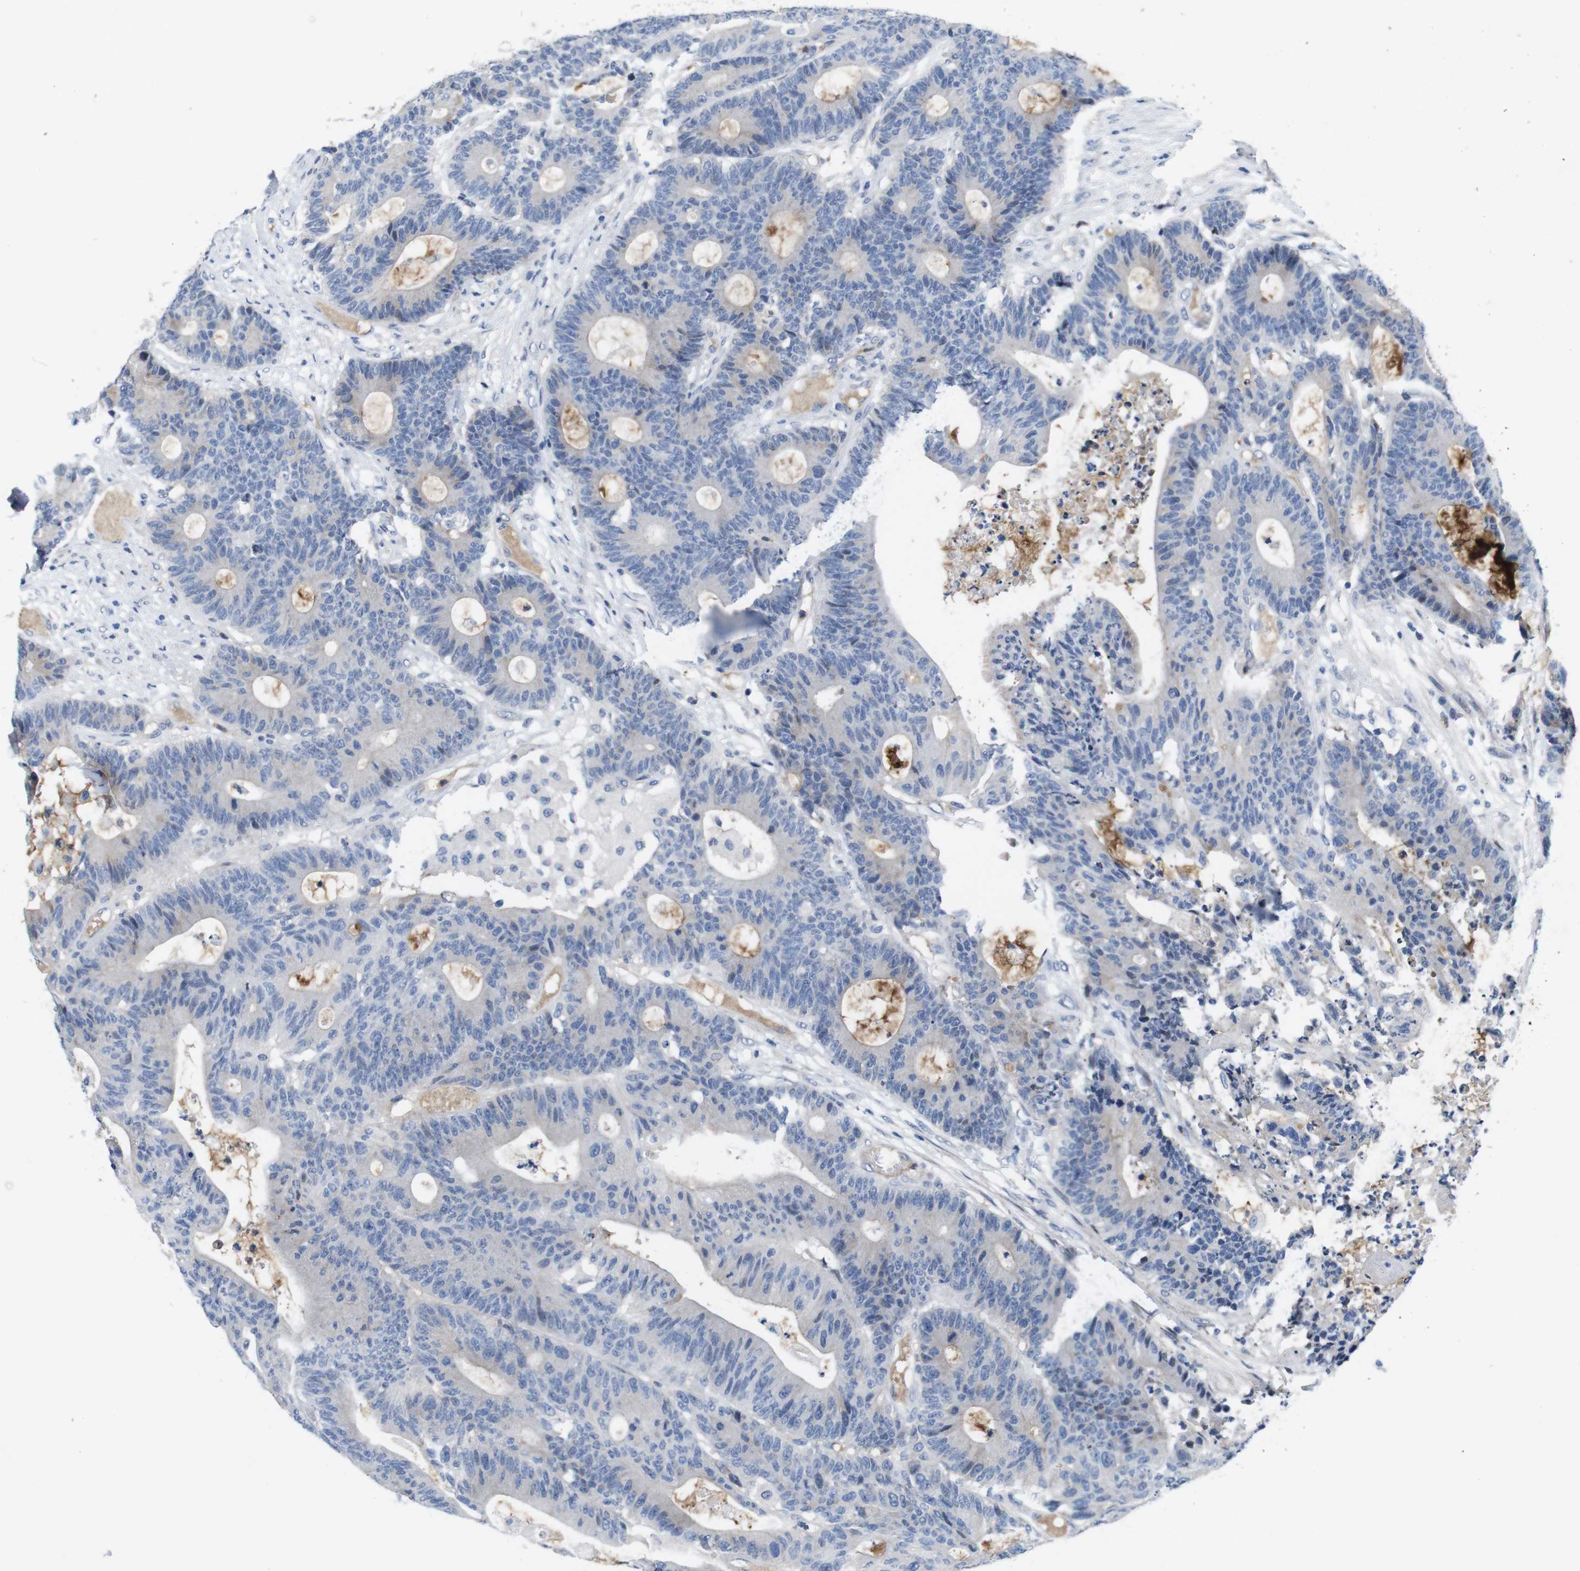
{"staining": {"intensity": "negative", "quantity": "none", "location": "none"}, "tissue": "colorectal cancer", "cell_type": "Tumor cells", "image_type": "cancer", "snomed": [{"axis": "morphology", "description": "Adenocarcinoma, NOS"}, {"axis": "topography", "description": "Colon"}], "caption": "Immunohistochemical staining of human colorectal cancer displays no significant positivity in tumor cells.", "gene": "C1RL", "patient": {"sex": "female", "age": 84}}